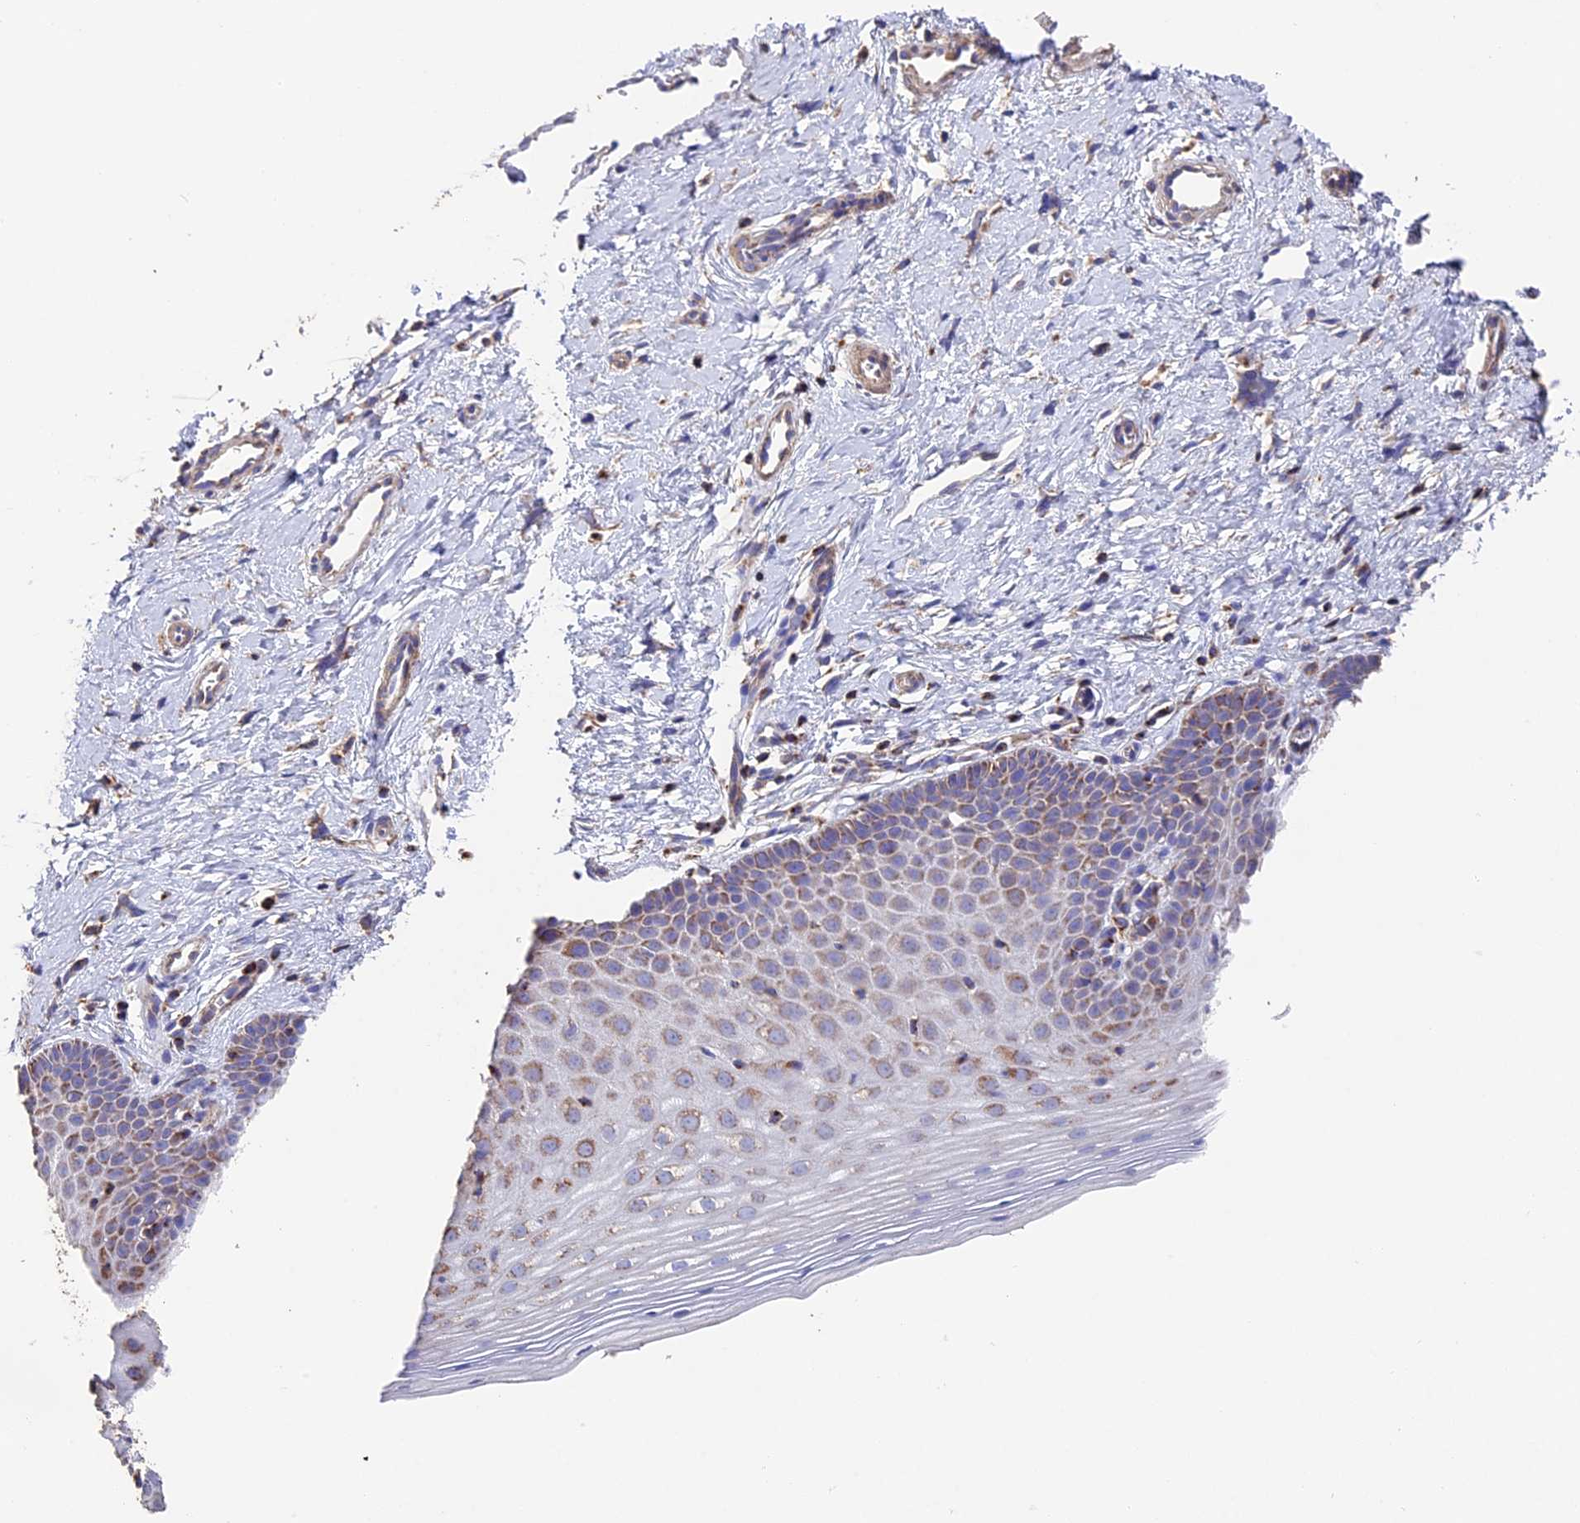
{"staining": {"intensity": "moderate", "quantity": ">75%", "location": "cytoplasmic/membranous"}, "tissue": "cervix", "cell_type": "Glandular cells", "image_type": "normal", "snomed": [{"axis": "morphology", "description": "Normal tissue, NOS"}, {"axis": "topography", "description": "Cervix"}], "caption": "Protein expression analysis of benign cervix exhibits moderate cytoplasmic/membranous expression in about >75% of glandular cells.", "gene": "ADAT1", "patient": {"sex": "female", "age": 36}}